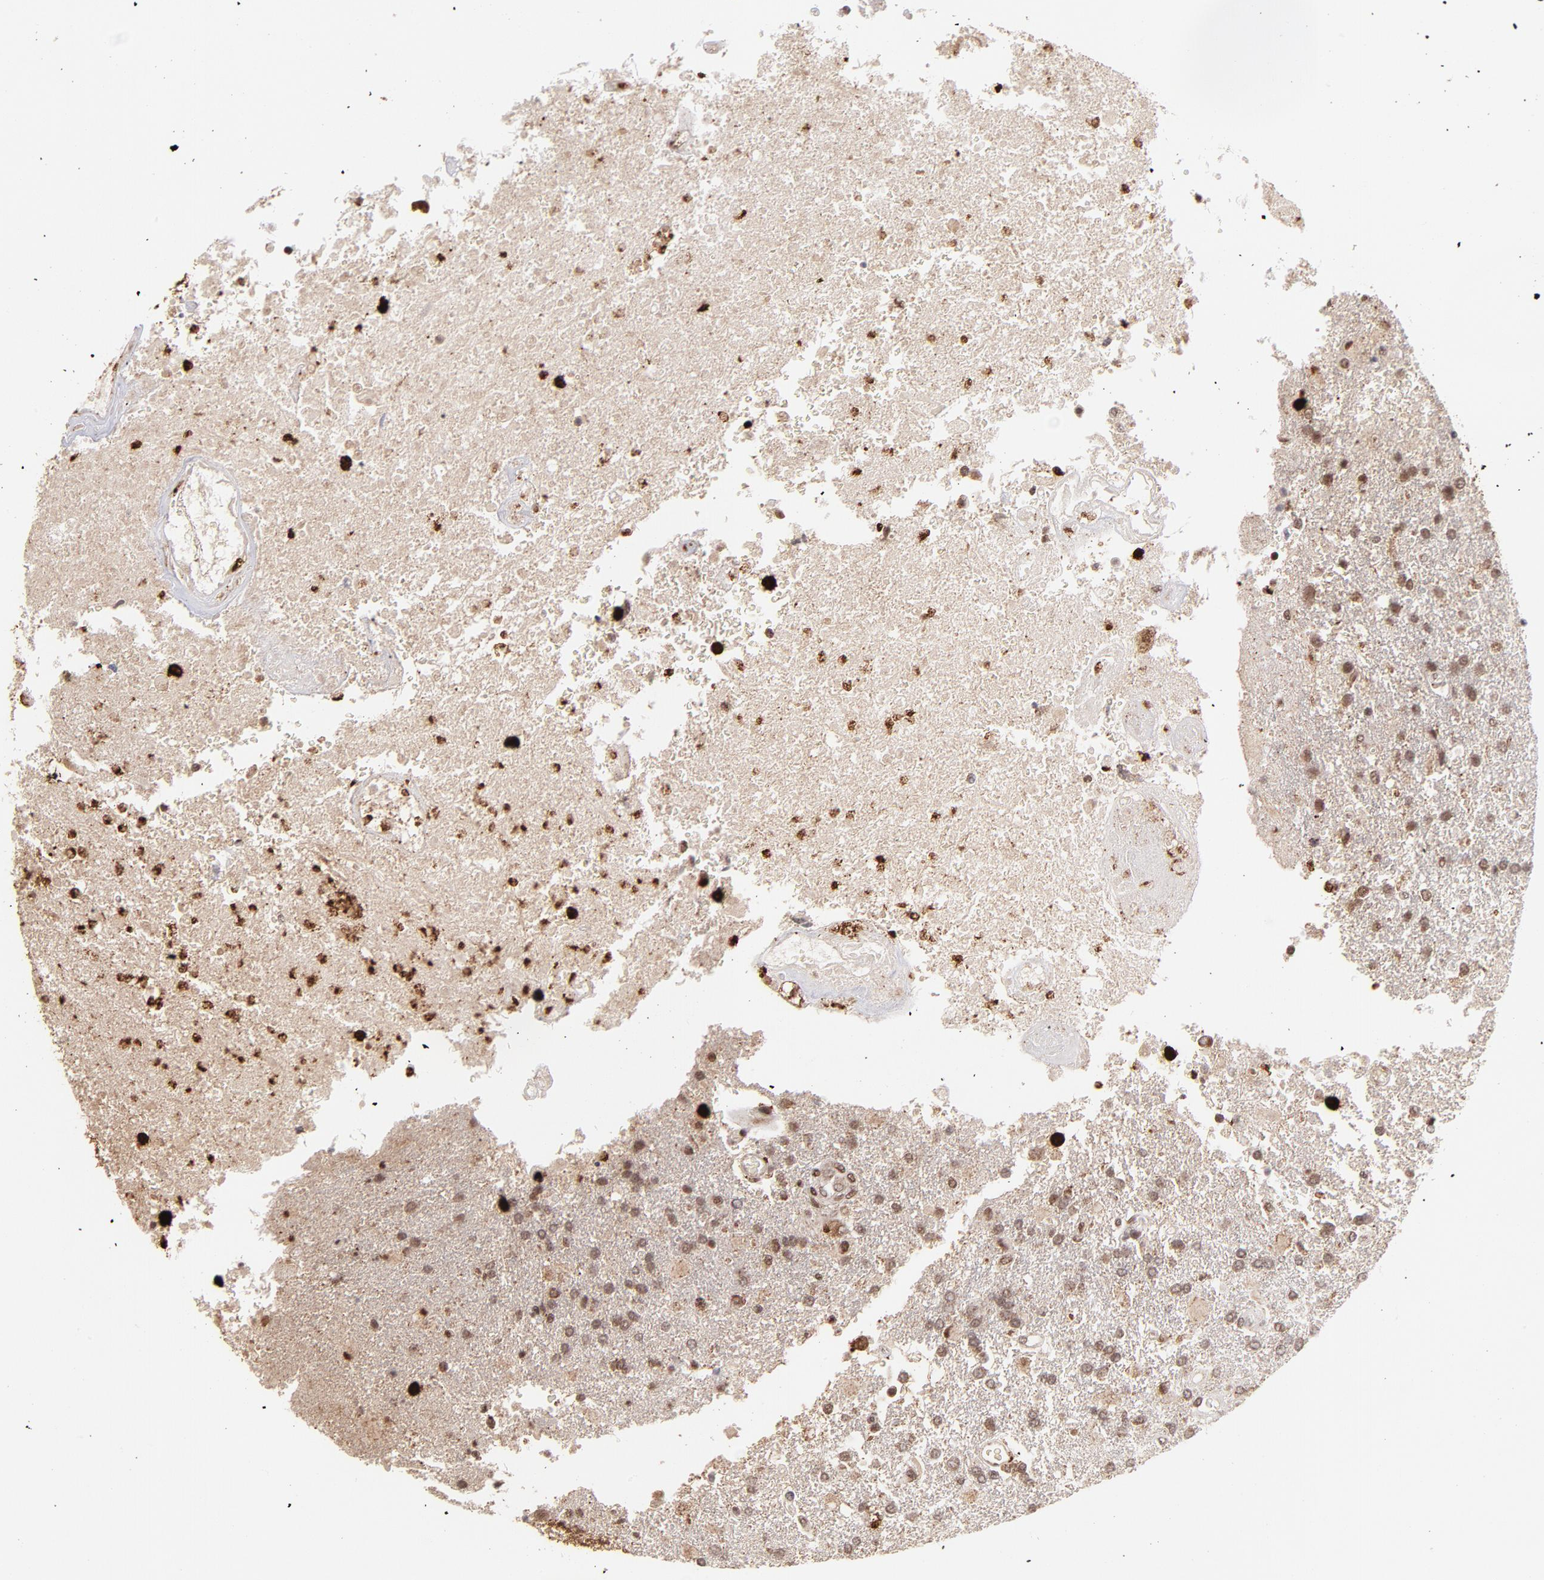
{"staining": {"intensity": "moderate", "quantity": ">75%", "location": "nuclear"}, "tissue": "glioma", "cell_type": "Tumor cells", "image_type": "cancer", "snomed": [{"axis": "morphology", "description": "Glioma, malignant, High grade"}, {"axis": "topography", "description": "Cerebral cortex"}], "caption": "An immunohistochemistry (IHC) micrograph of tumor tissue is shown. Protein staining in brown shows moderate nuclear positivity in malignant glioma (high-grade) within tumor cells. (IHC, brightfield microscopy, high magnification).", "gene": "ZFX", "patient": {"sex": "male", "age": 79}}